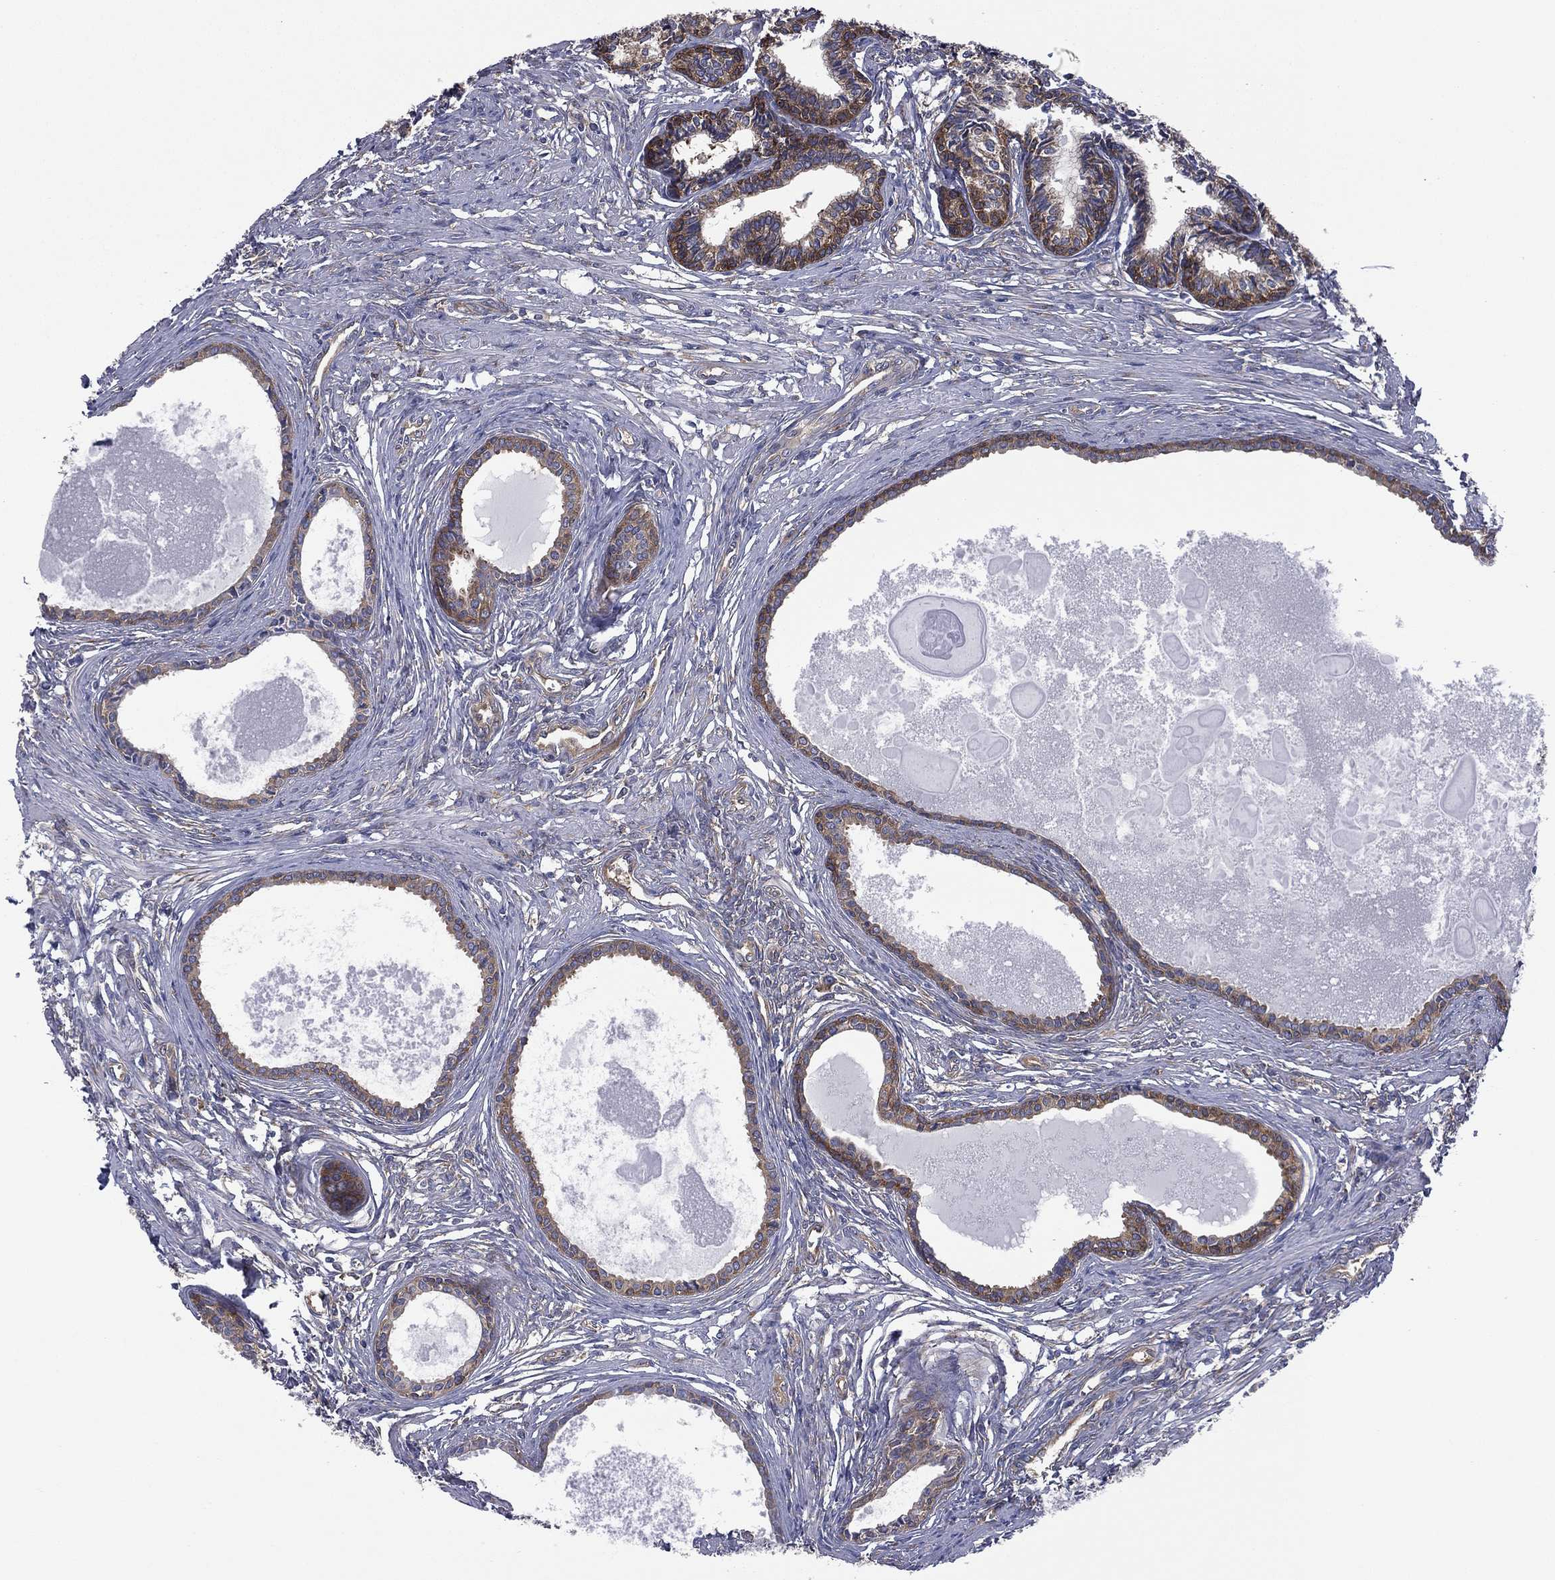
{"staining": {"intensity": "moderate", "quantity": ">75%", "location": "cytoplasmic/membranous"}, "tissue": "prostate", "cell_type": "Glandular cells", "image_type": "normal", "snomed": [{"axis": "morphology", "description": "Normal tissue, NOS"}, {"axis": "topography", "description": "Prostate"}], "caption": "Unremarkable prostate shows moderate cytoplasmic/membranous expression in approximately >75% of glandular cells.", "gene": "FARSA", "patient": {"sex": "male", "age": 60}}